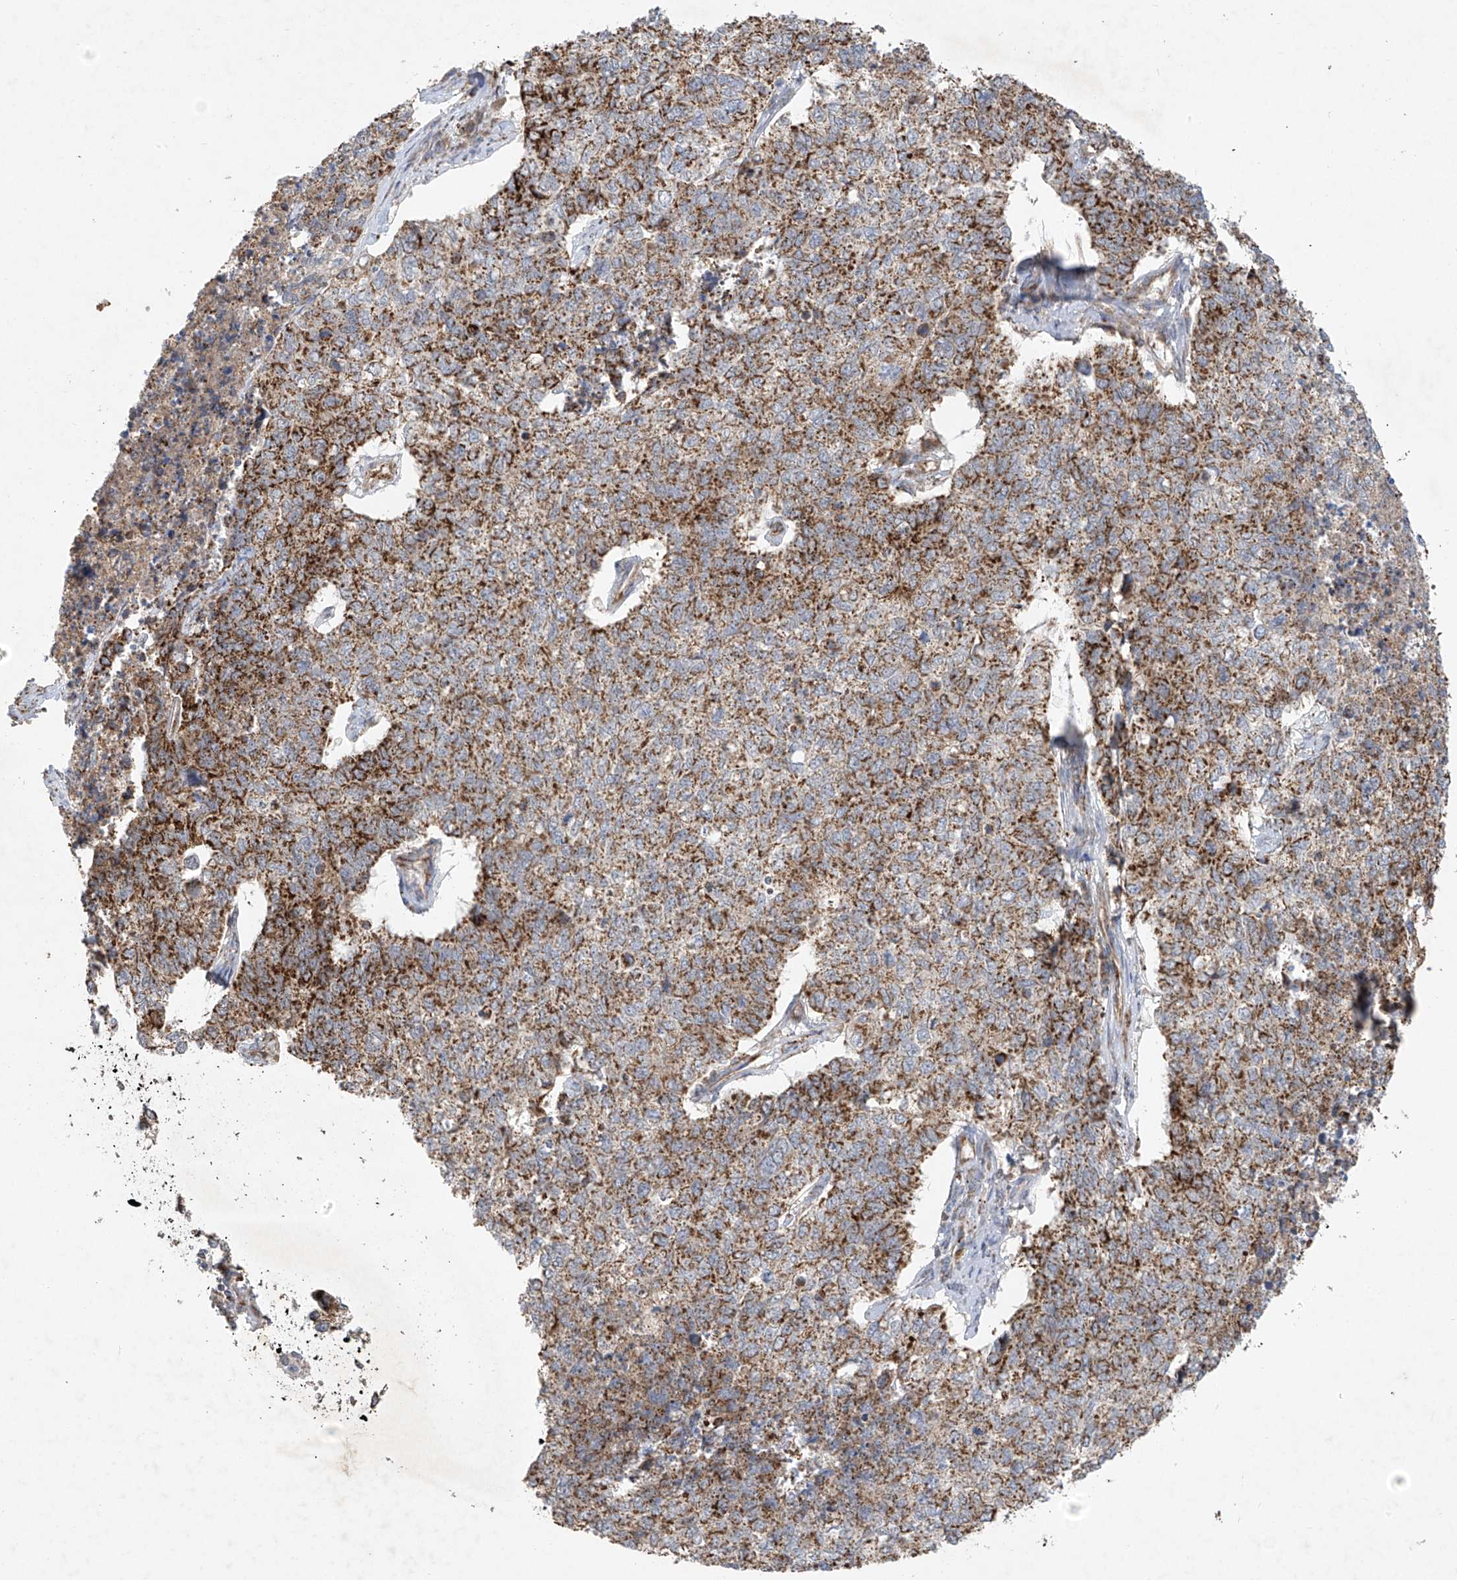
{"staining": {"intensity": "moderate", "quantity": ">75%", "location": "cytoplasmic/membranous"}, "tissue": "cervical cancer", "cell_type": "Tumor cells", "image_type": "cancer", "snomed": [{"axis": "morphology", "description": "Squamous cell carcinoma, NOS"}, {"axis": "topography", "description": "Cervix"}], "caption": "Moderate cytoplasmic/membranous protein expression is seen in approximately >75% of tumor cells in cervical squamous cell carcinoma. Nuclei are stained in blue.", "gene": "UQCC1", "patient": {"sex": "female", "age": 63}}